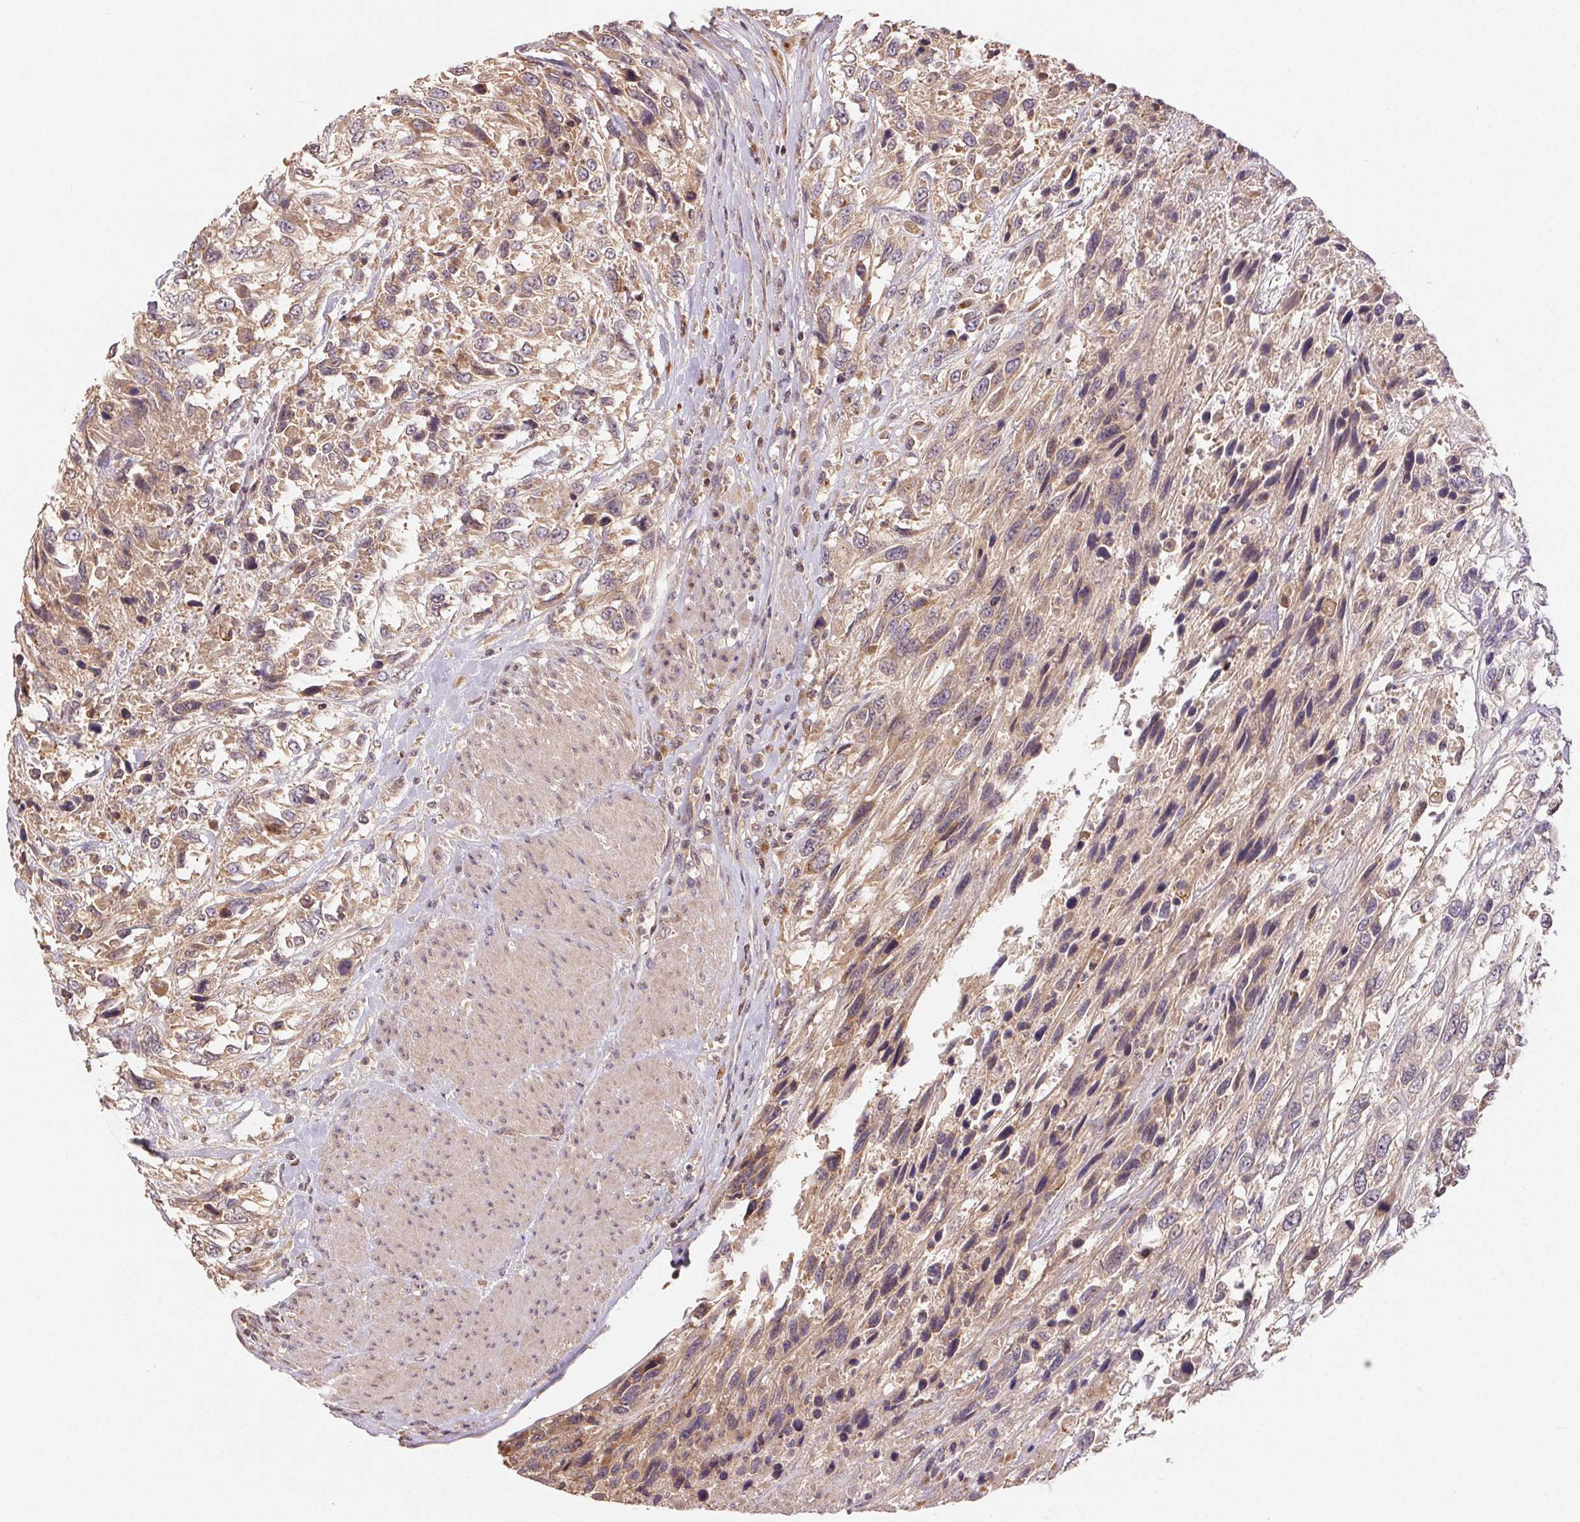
{"staining": {"intensity": "weak", "quantity": "25%-75%", "location": "cytoplasmic/membranous"}, "tissue": "urothelial cancer", "cell_type": "Tumor cells", "image_type": "cancer", "snomed": [{"axis": "morphology", "description": "Urothelial carcinoma, High grade"}, {"axis": "topography", "description": "Urinary bladder"}], "caption": "The immunohistochemical stain labels weak cytoplasmic/membranous staining in tumor cells of urothelial carcinoma (high-grade) tissue. (Brightfield microscopy of DAB IHC at high magnification).", "gene": "MAPKAPK2", "patient": {"sex": "female", "age": 70}}